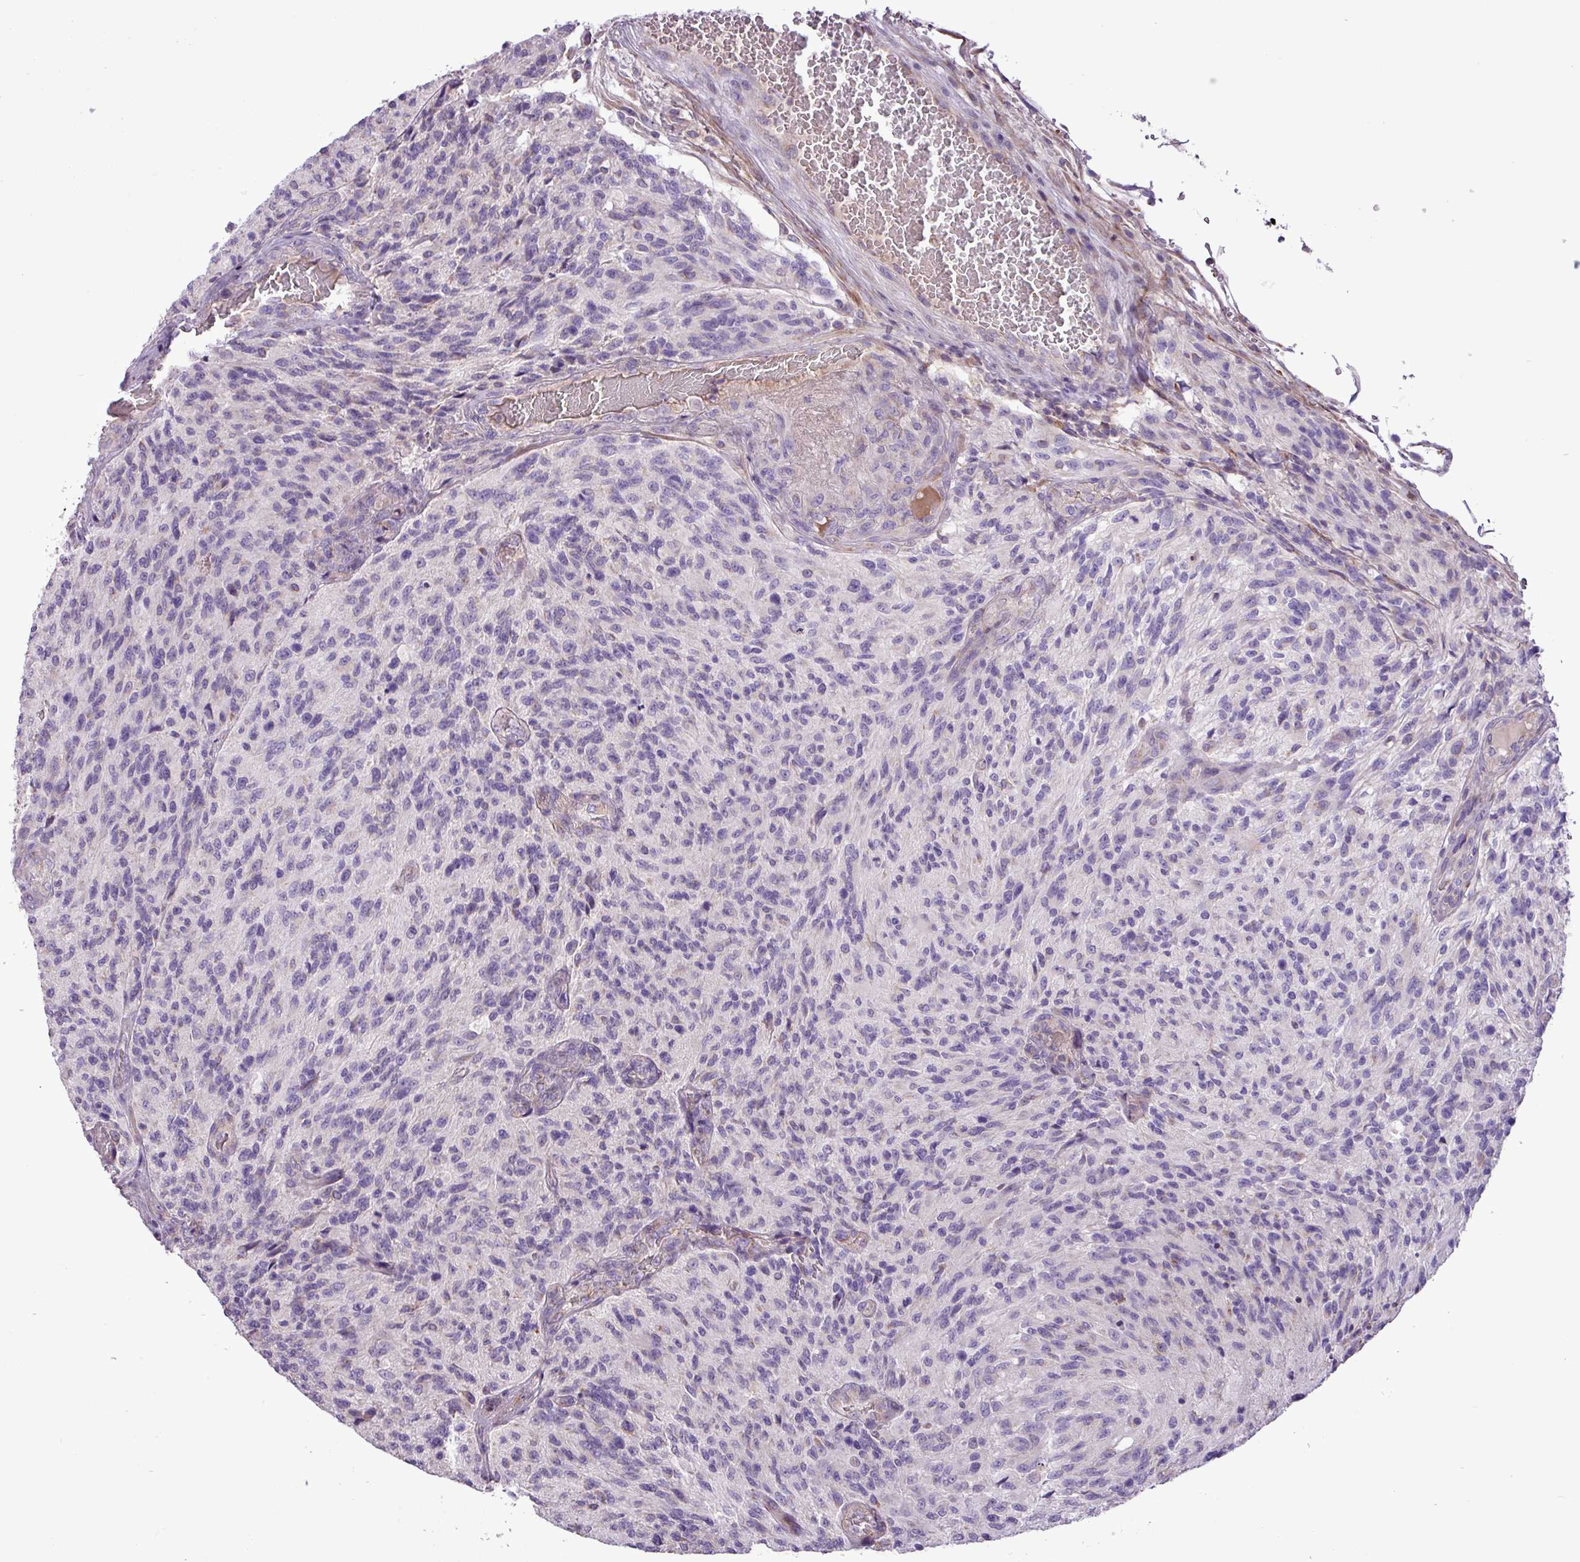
{"staining": {"intensity": "negative", "quantity": "none", "location": "none"}, "tissue": "glioma", "cell_type": "Tumor cells", "image_type": "cancer", "snomed": [{"axis": "morphology", "description": "Normal tissue, NOS"}, {"axis": "morphology", "description": "Glioma, malignant, High grade"}, {"axis": "topography", "description": "Cerebral cortex"}], "caption": "Immunohistochemical staining of glioma exhibits no significant expression in tumor cells.", "gene": "FAM183A", "patient": {"sex": "male", "age": 56}}